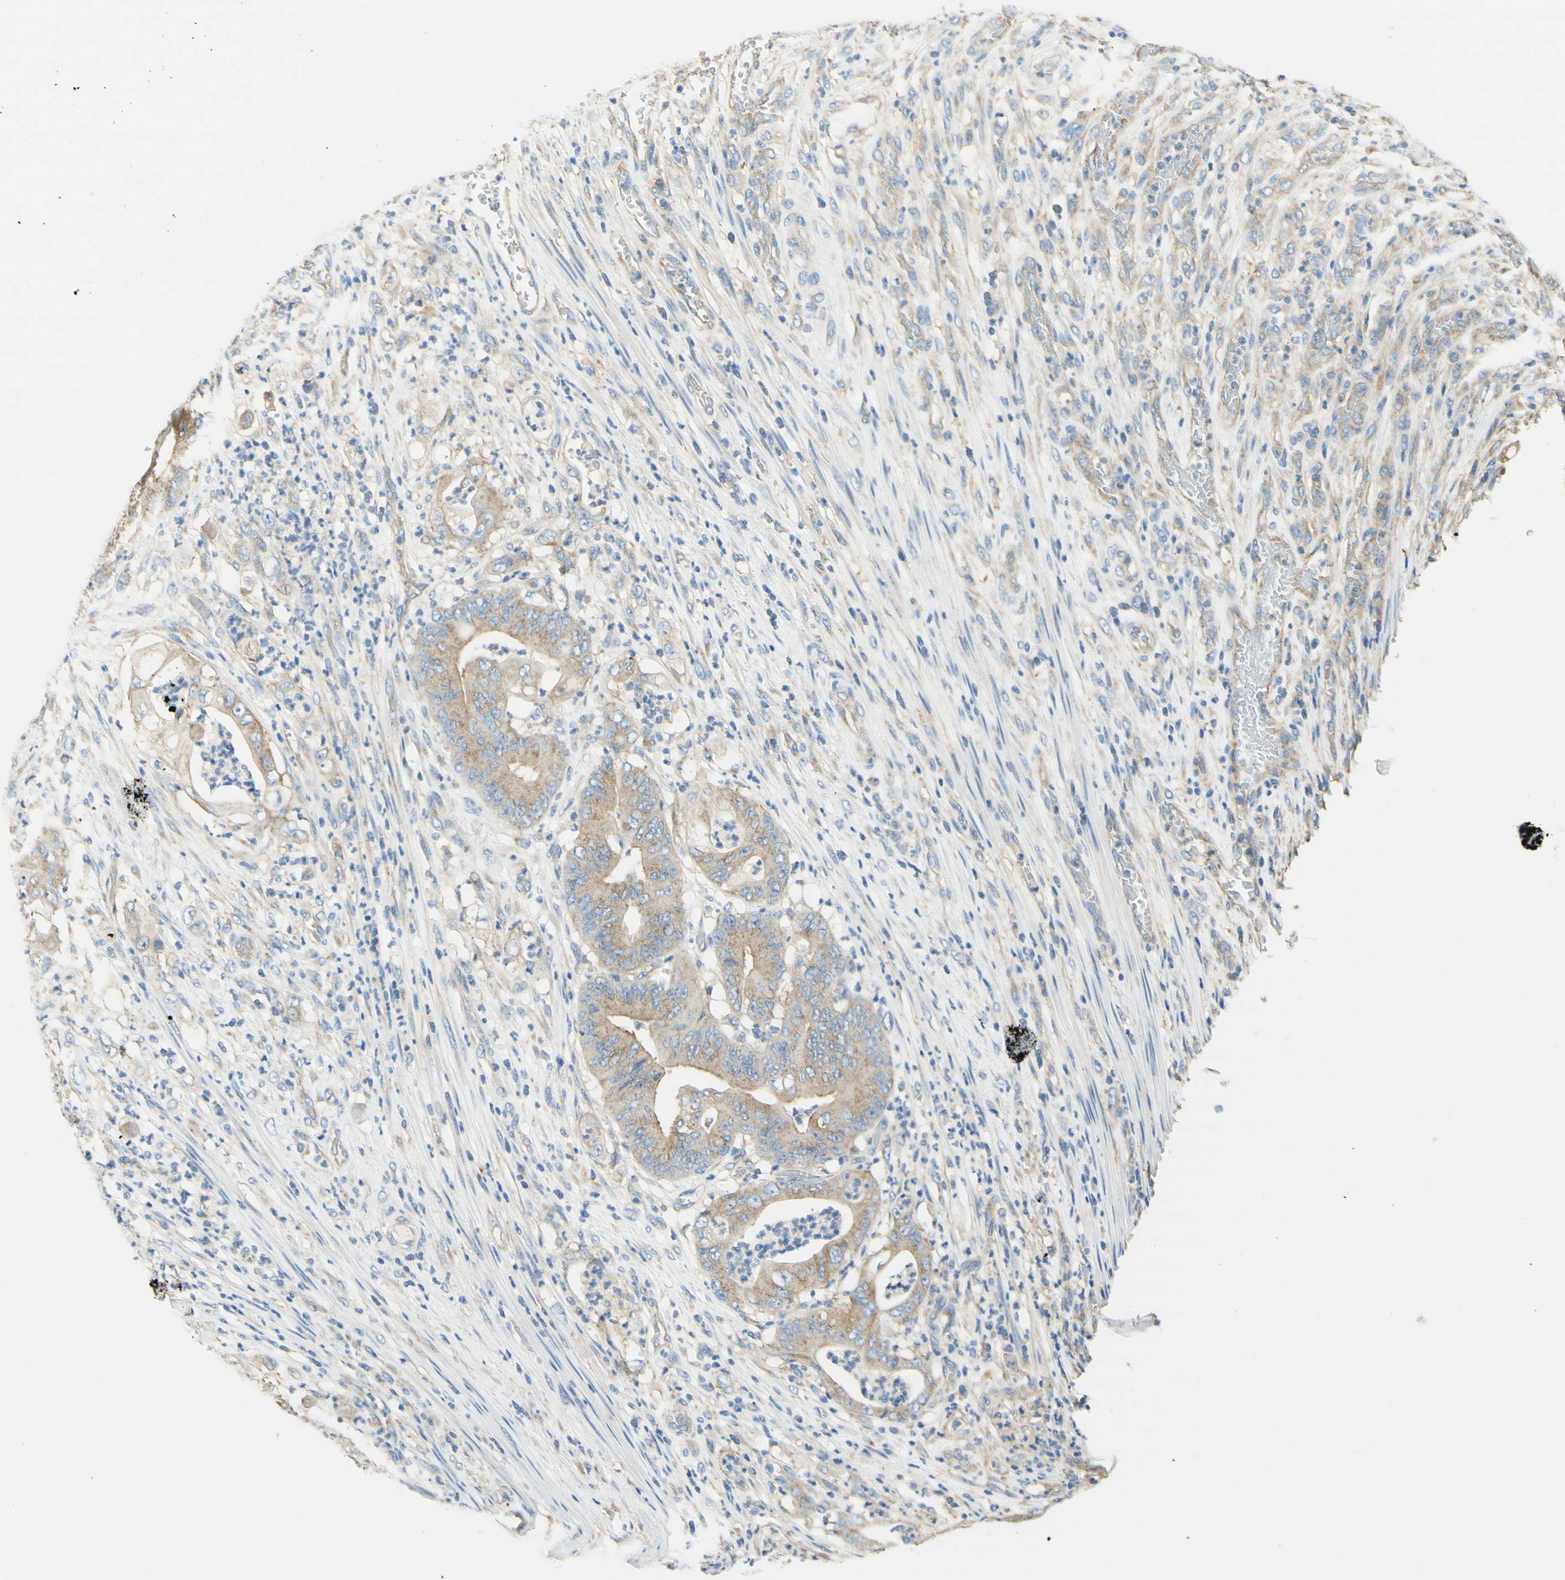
{"staining": {"intensity": "weak", "quantity": ">75%", "location": "cytoplasmic/membranous"}, "tissue": "stomach cancer", "cell_type": "Tumor cells", "image_type": "cancer", "snomed": [{"axis": "morphology", "description": "Adenocarcinoma, NOS"}, {"axis": "topography", "description": "Stomach"}], "caption": "A low amount of weak cytoplasmic/membranous positivity is present in about >75% of tumor cells in stomach cancer (adenocarcinoma) tissue.", "gene": "CLTC", "patient": {"sex": "female", "age": 73}}